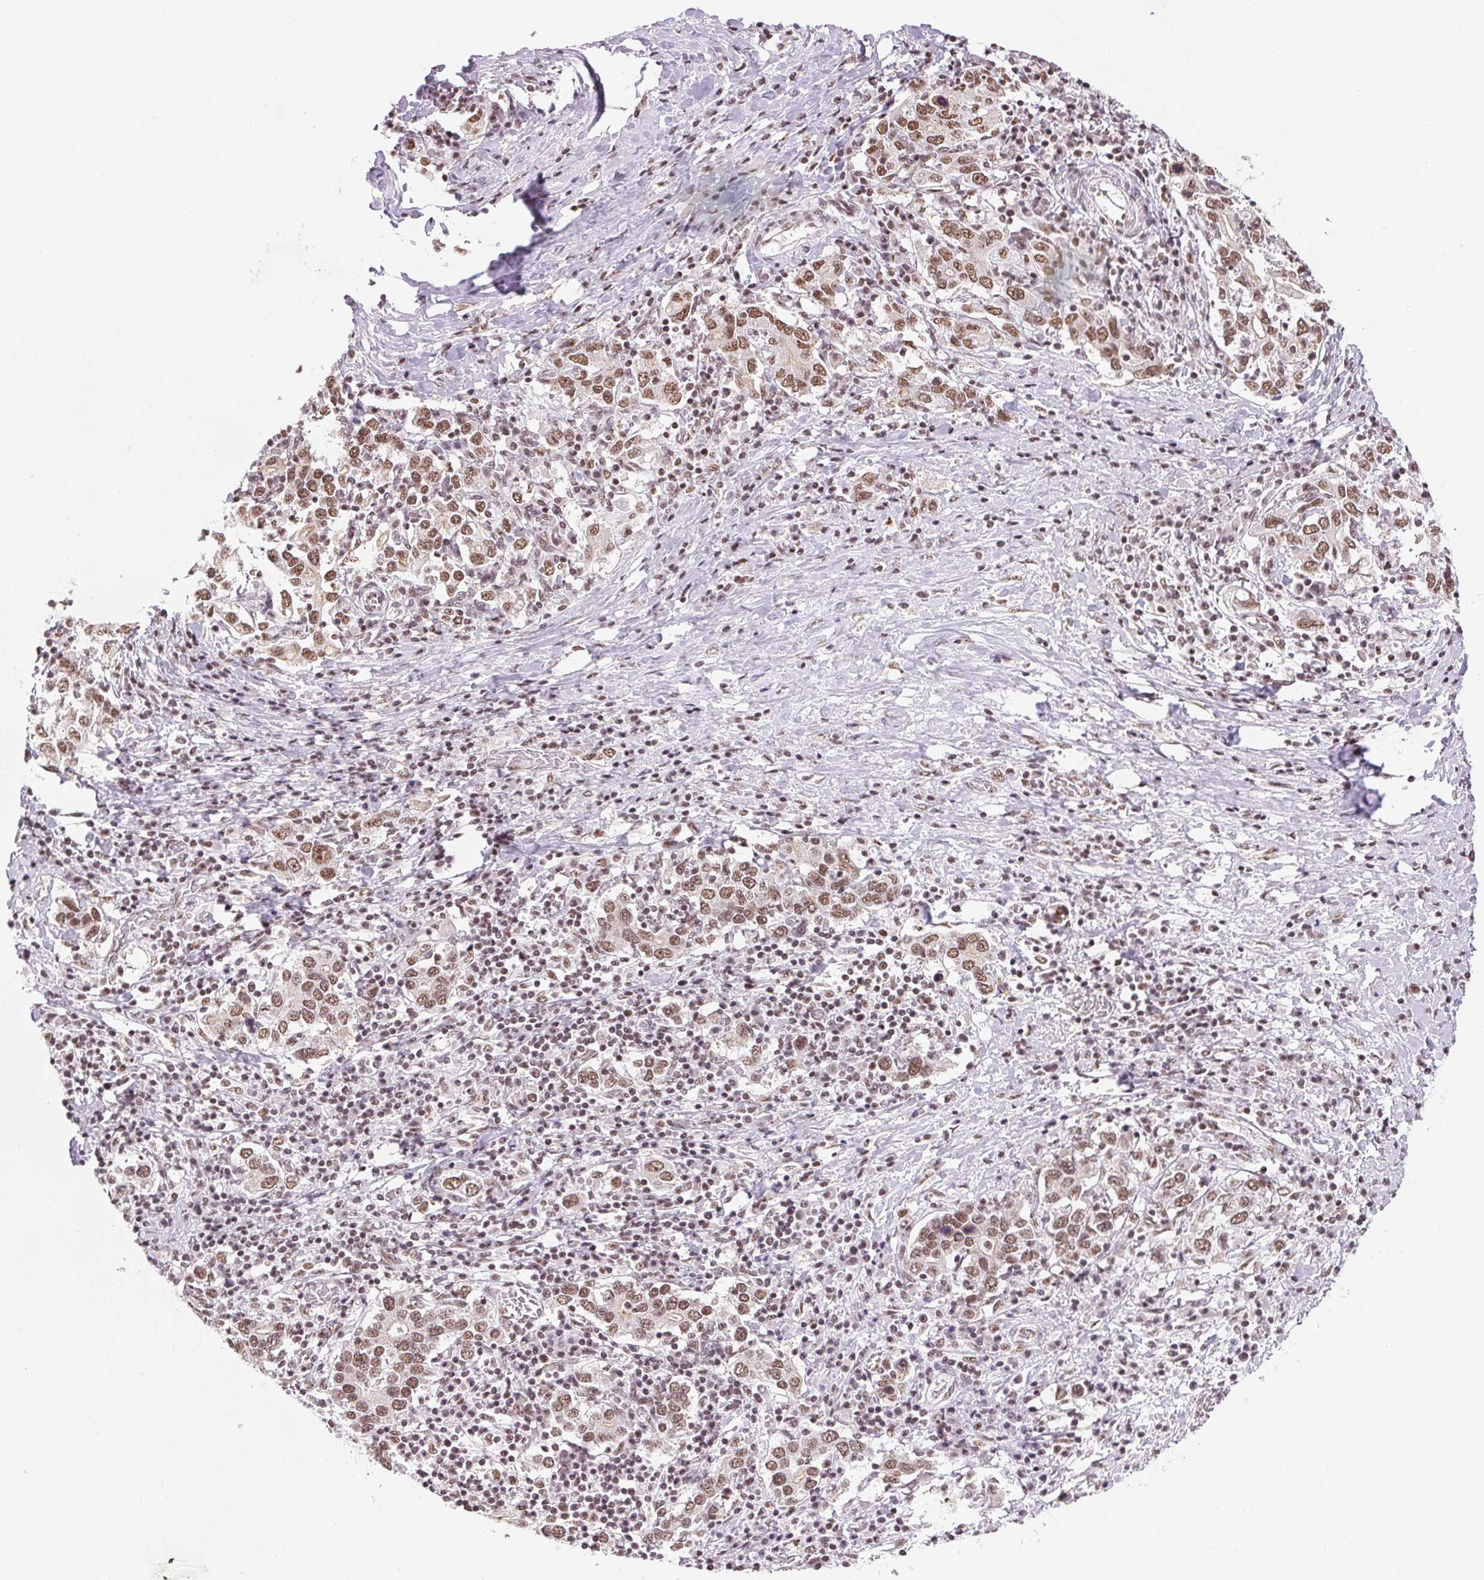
{"staining": {"intensity": "moderate", "quantity": ">75%", "location": "nuclear"}, "tissue": "stomach cancer", "cell_type": "Tumor cells", "image_type": "cancer", "snomed": [{"axis": "morphology", "description": "Adenocarcinoma, NOS"}, {"axis": "topography", "description": "Stomach, upper"}, {"axis": "topography", "description": "Stomach"}], "caption": "An IHC photomicrograph of neoplastic tissue is shown. Protein staining in brown shows moderate nuclear positivity in stomach adenocarcinoma within tumor cells. (DAB IHC with brightfield microscopy, high magnification).", "gene": "IK", "patient": {"sex": "male", "age": 62}}